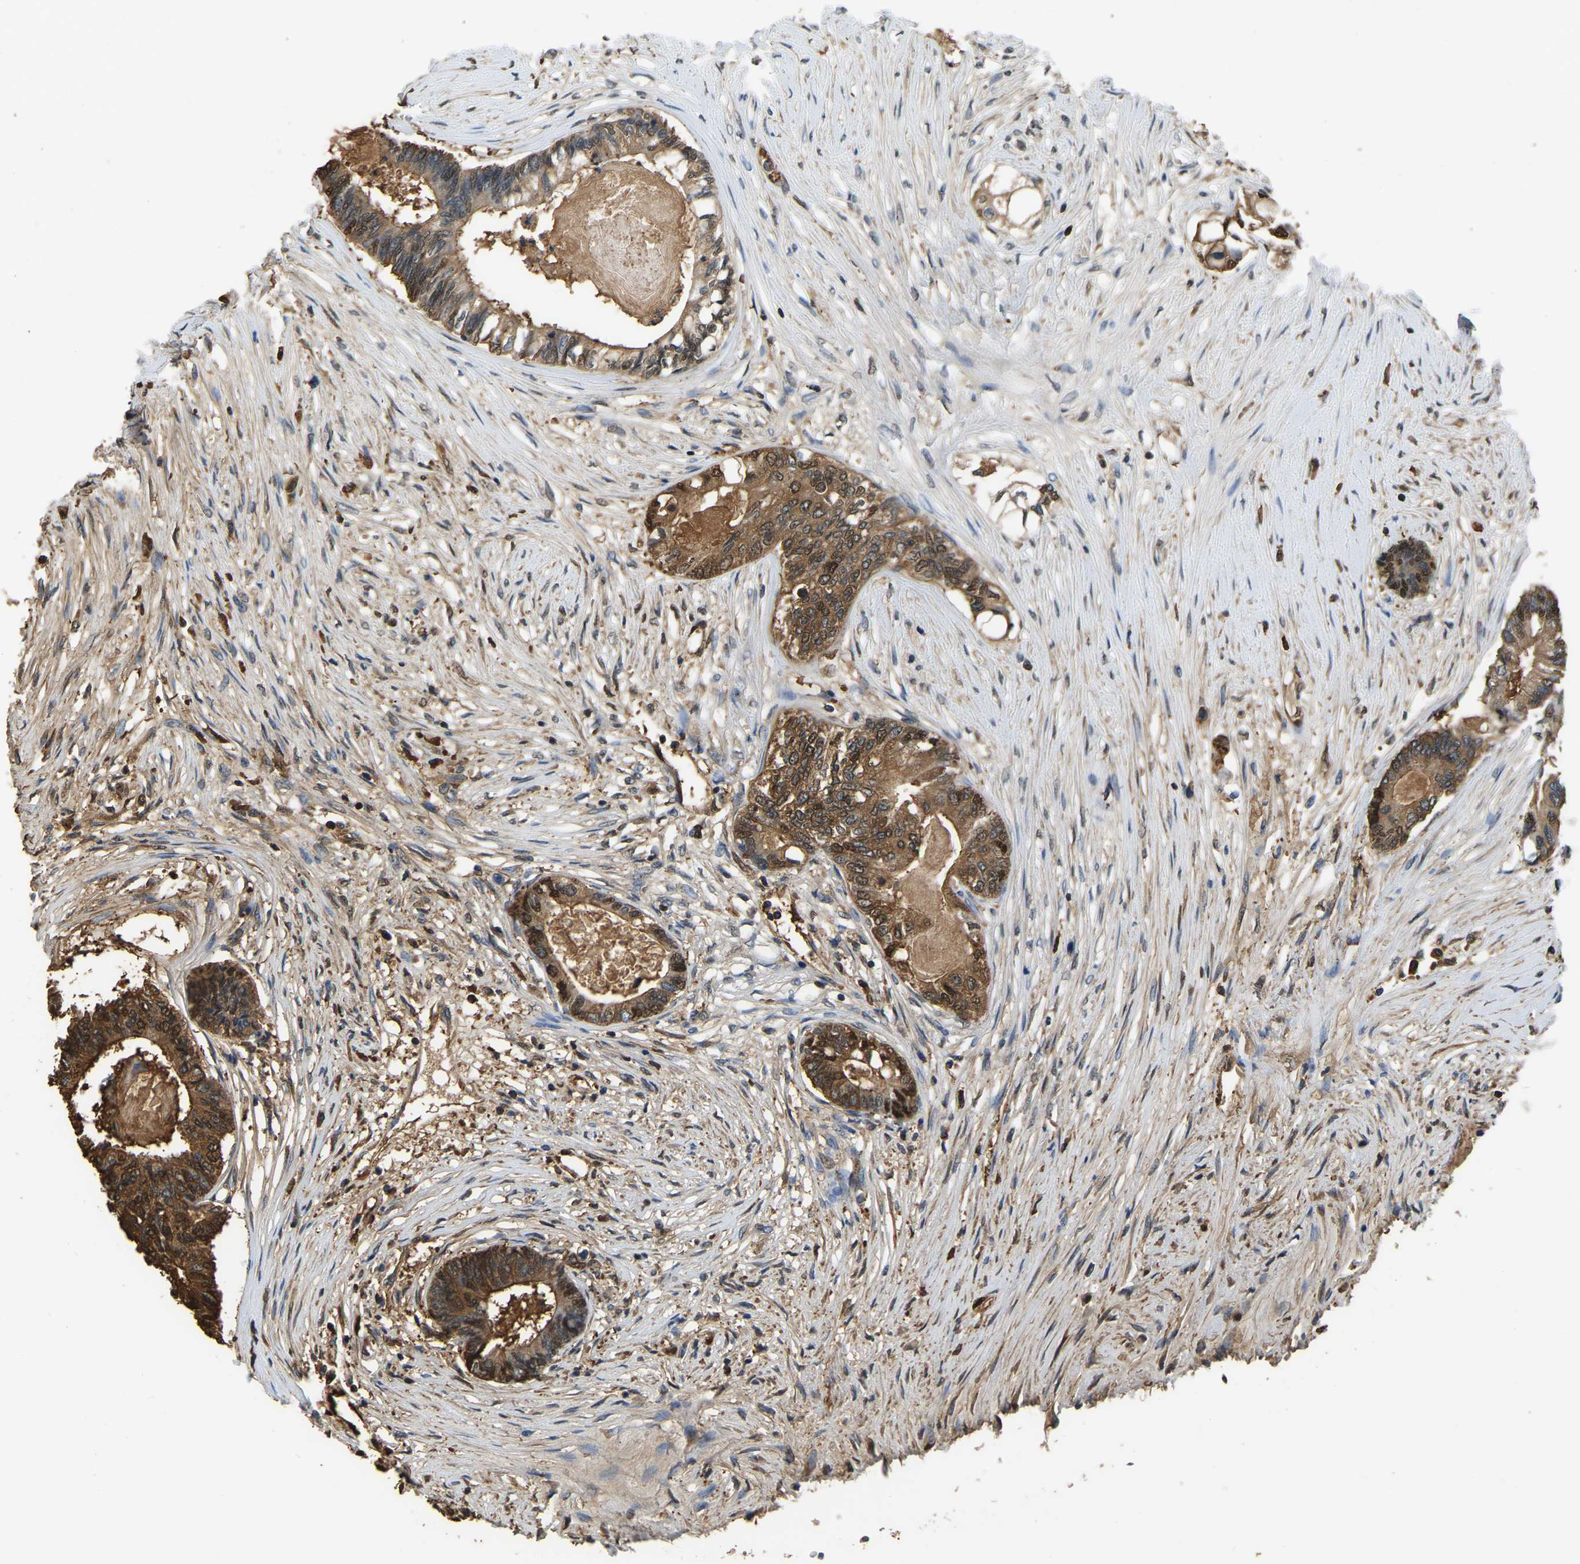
{"staining": {"intensity": "moderate", "quantity": ">75%", "location": "cytoplasmic/membranous"}, "tissue": "colorectal cancer", "cell_type": "Tumor cells", "image_type": "cancer", "snomed": [{"axis": "morphology", "description": "Adenocarcinoma, NOS"}, {"axis": "topography", "description": "Rectum"}], "caption": "The image displays immunohistochemical staining of colorectal cancer. There is moderate cytoplasmic/membranous expression is seen in about >75% of tumor cells.", "gene": "LDHB", "patient": {"sex": "male", "age": 63}}